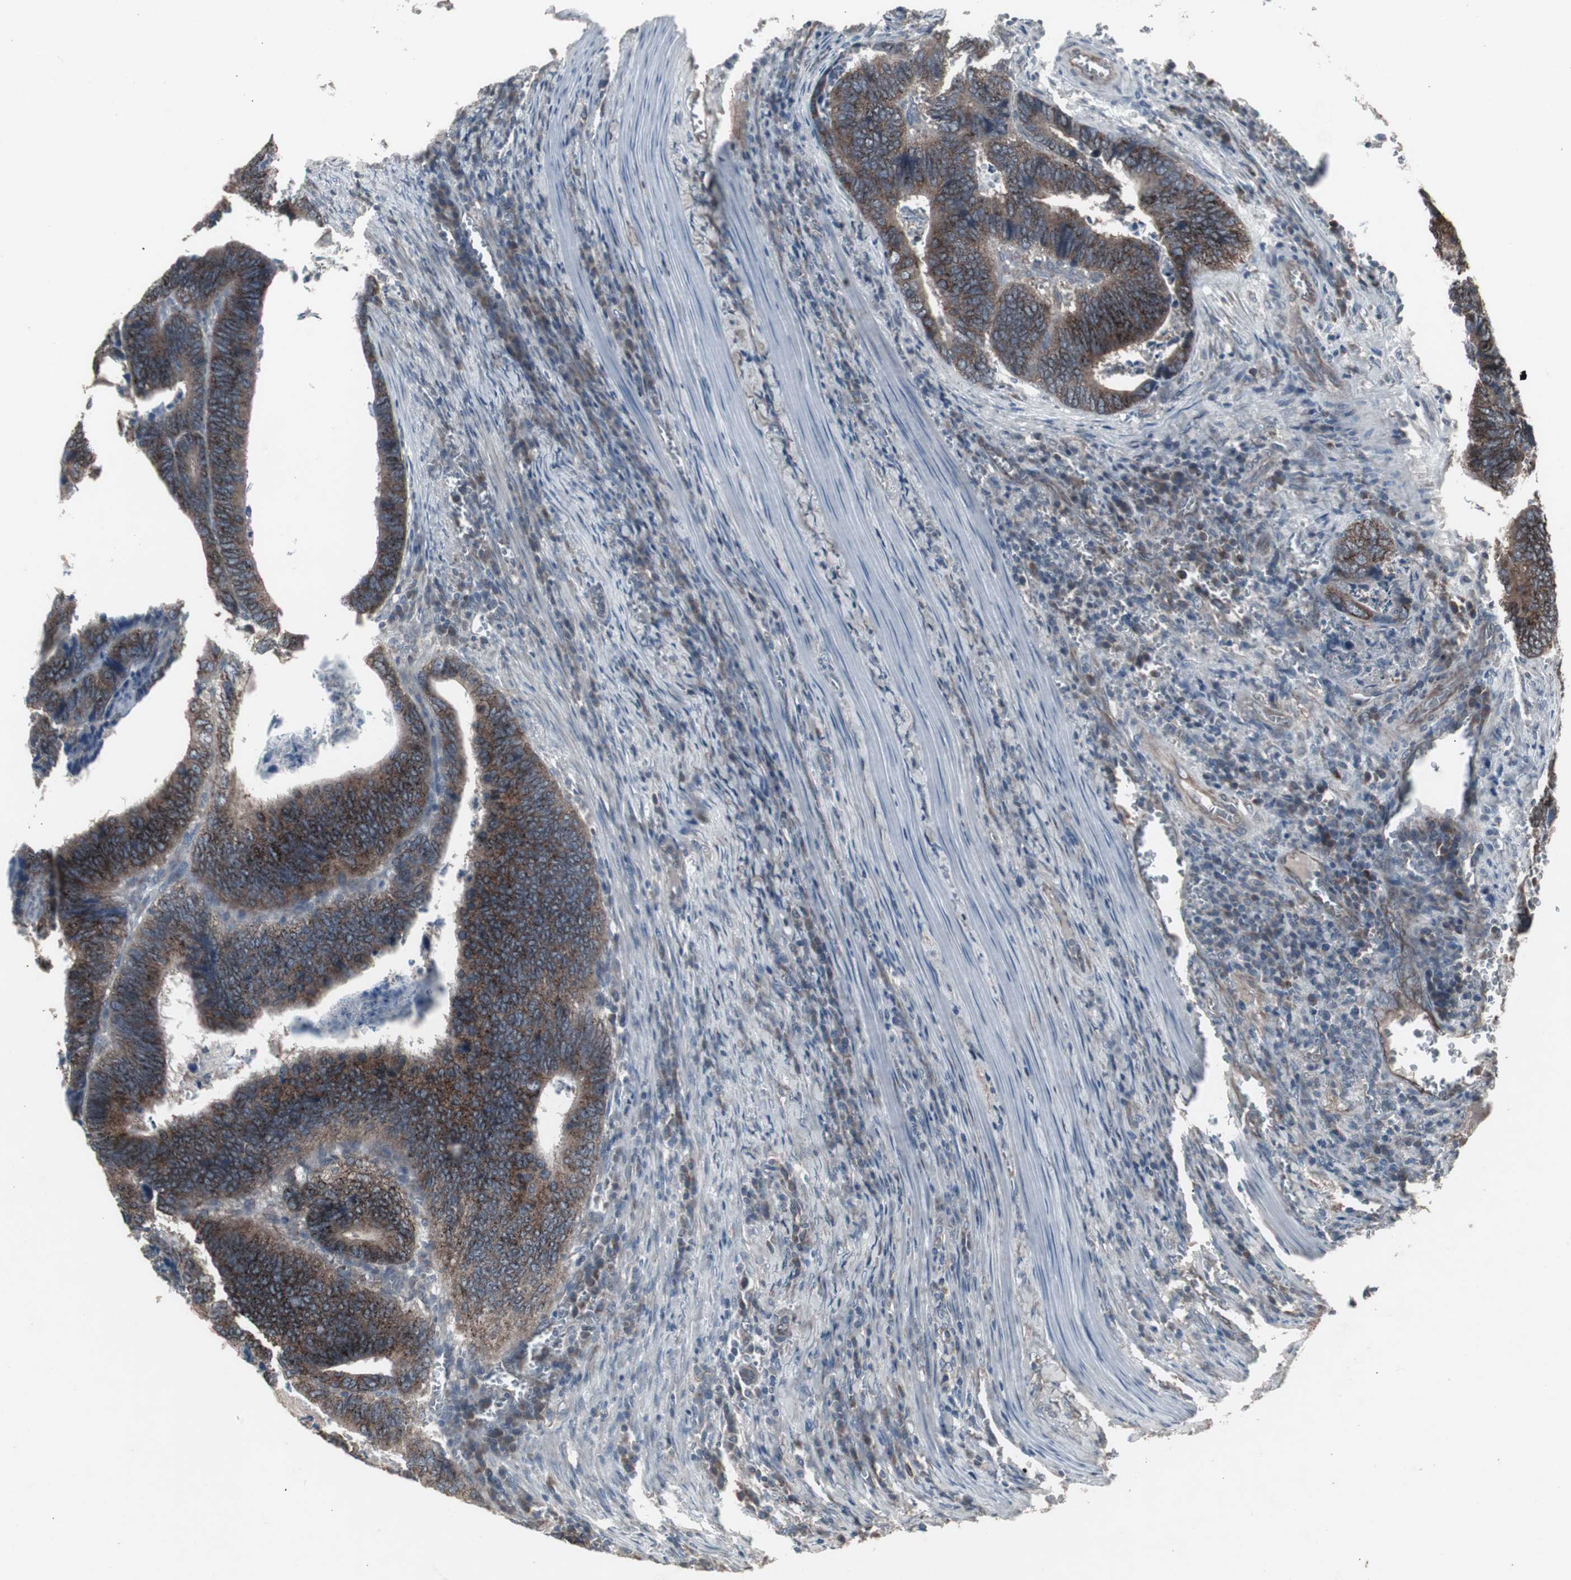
{"staining": {"intensity": "moderate", "quantity": ">75%", "location": "cytoplasmic/membranous"}, "tissue": "colorectal cancer", "cell_type": "Tumor cells", "image_type": "cancer", "snomed": [{"axis": "morphology", "description": "Adenocarcinoma, NOS"}, {"axis": "topography", "description": "Colon"}], "caption": "A histopathology image of human colorectal cancer stained for a protein demonstrates moderate cytoplasmic/membranous brown staining in tumor cells.", "gene": "SSTR2", "patient": {"sex": "male", "age": 72}}